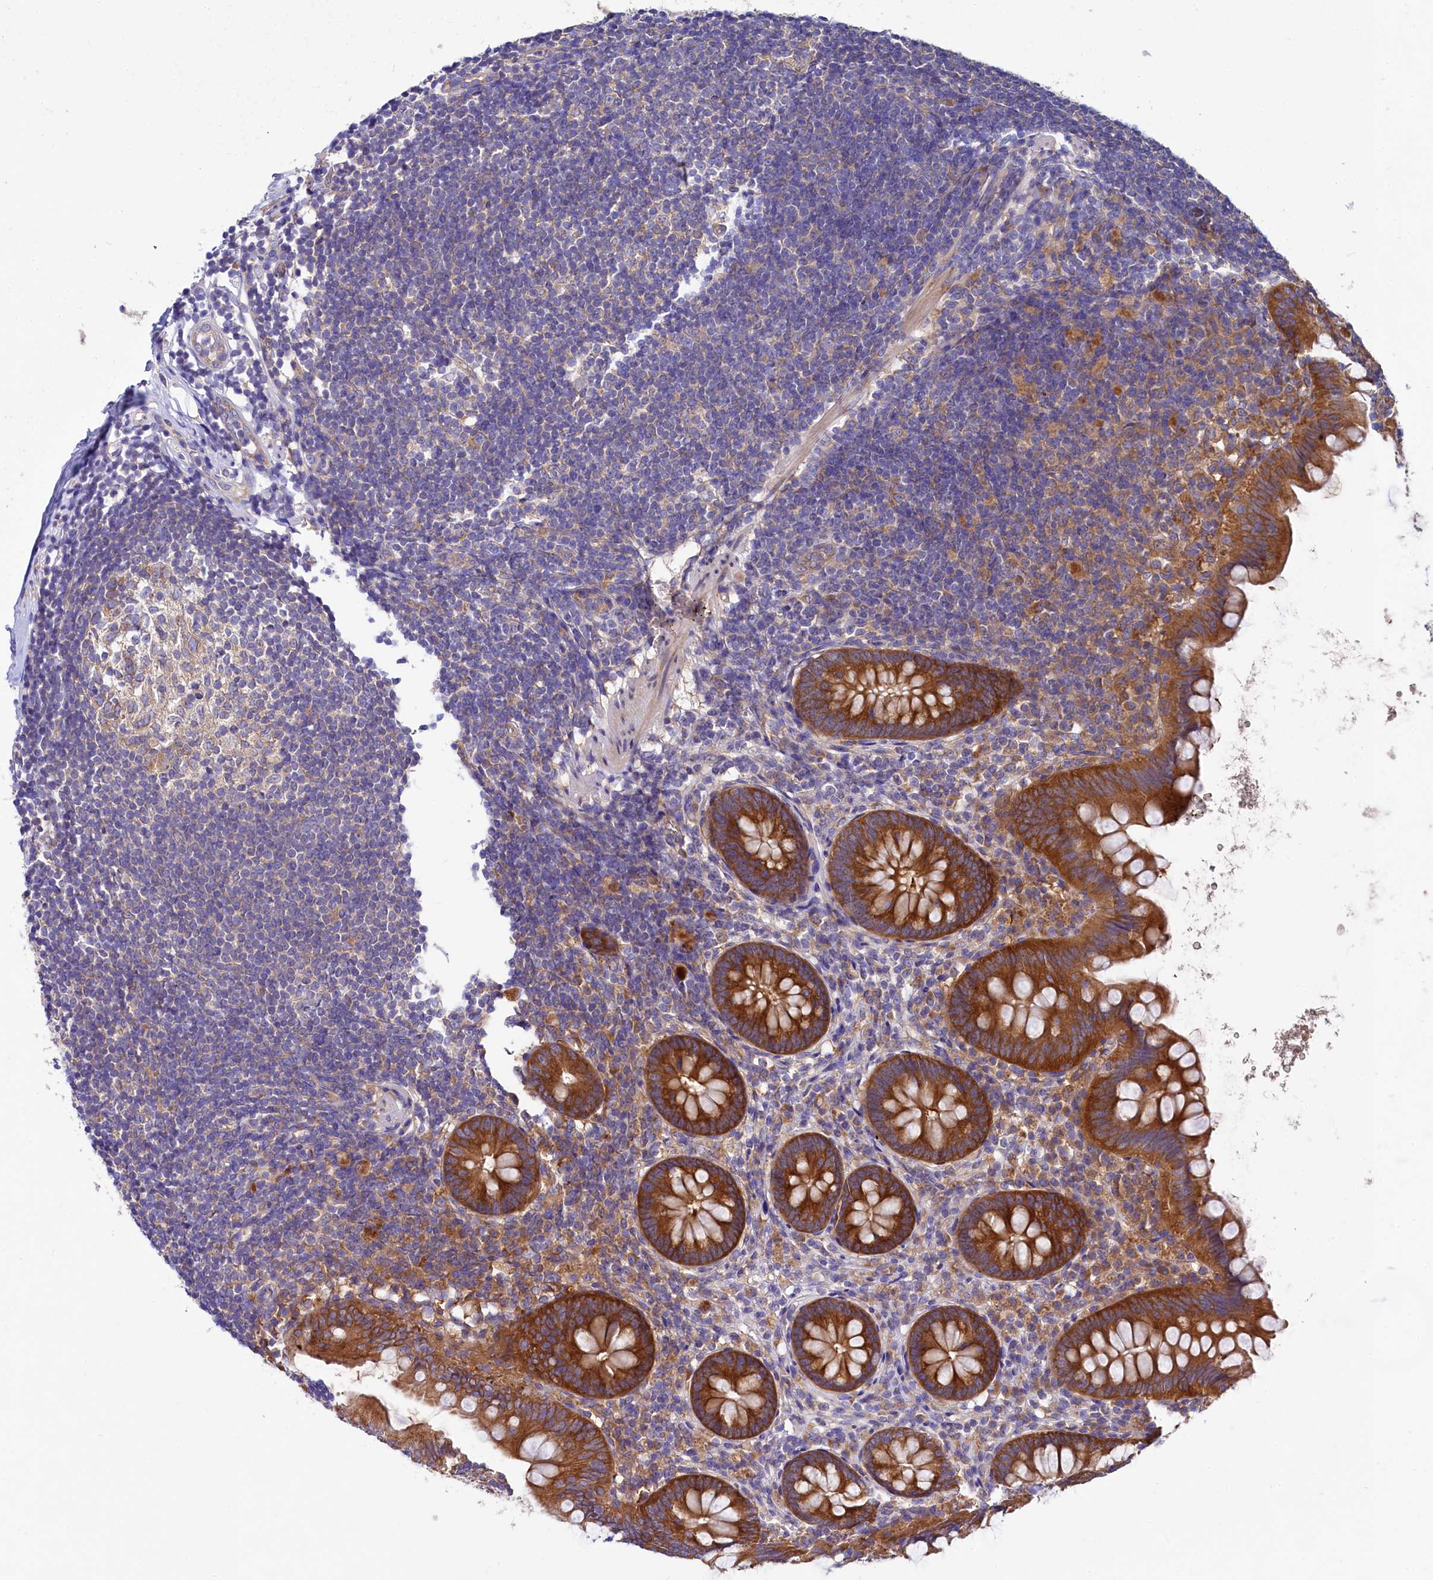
{"staining": {"intensity": "strong", "quantity": ">75%", "location": "cytoplasmic/membranous"}, "tissue": "appendix", "cell_type": "Glandular cells", "image_type": "normal", "snomed": [{"axis": "morphology", "description": "Normal tissue, NOS"}, {"axis": "topography", "description": "Appendix"}], "caption": "Unremarkable appendix was stained to show a protein in brown. There is high levels of strong cytoplasmic/membranous staining in about >75% of glandular cells. (DAB (3,3'-diaminobenzidine) IHC with brightfield microscopy, high magnification).", "gene": "QARS1", "patient": {"sex": "female", "age": 62}}